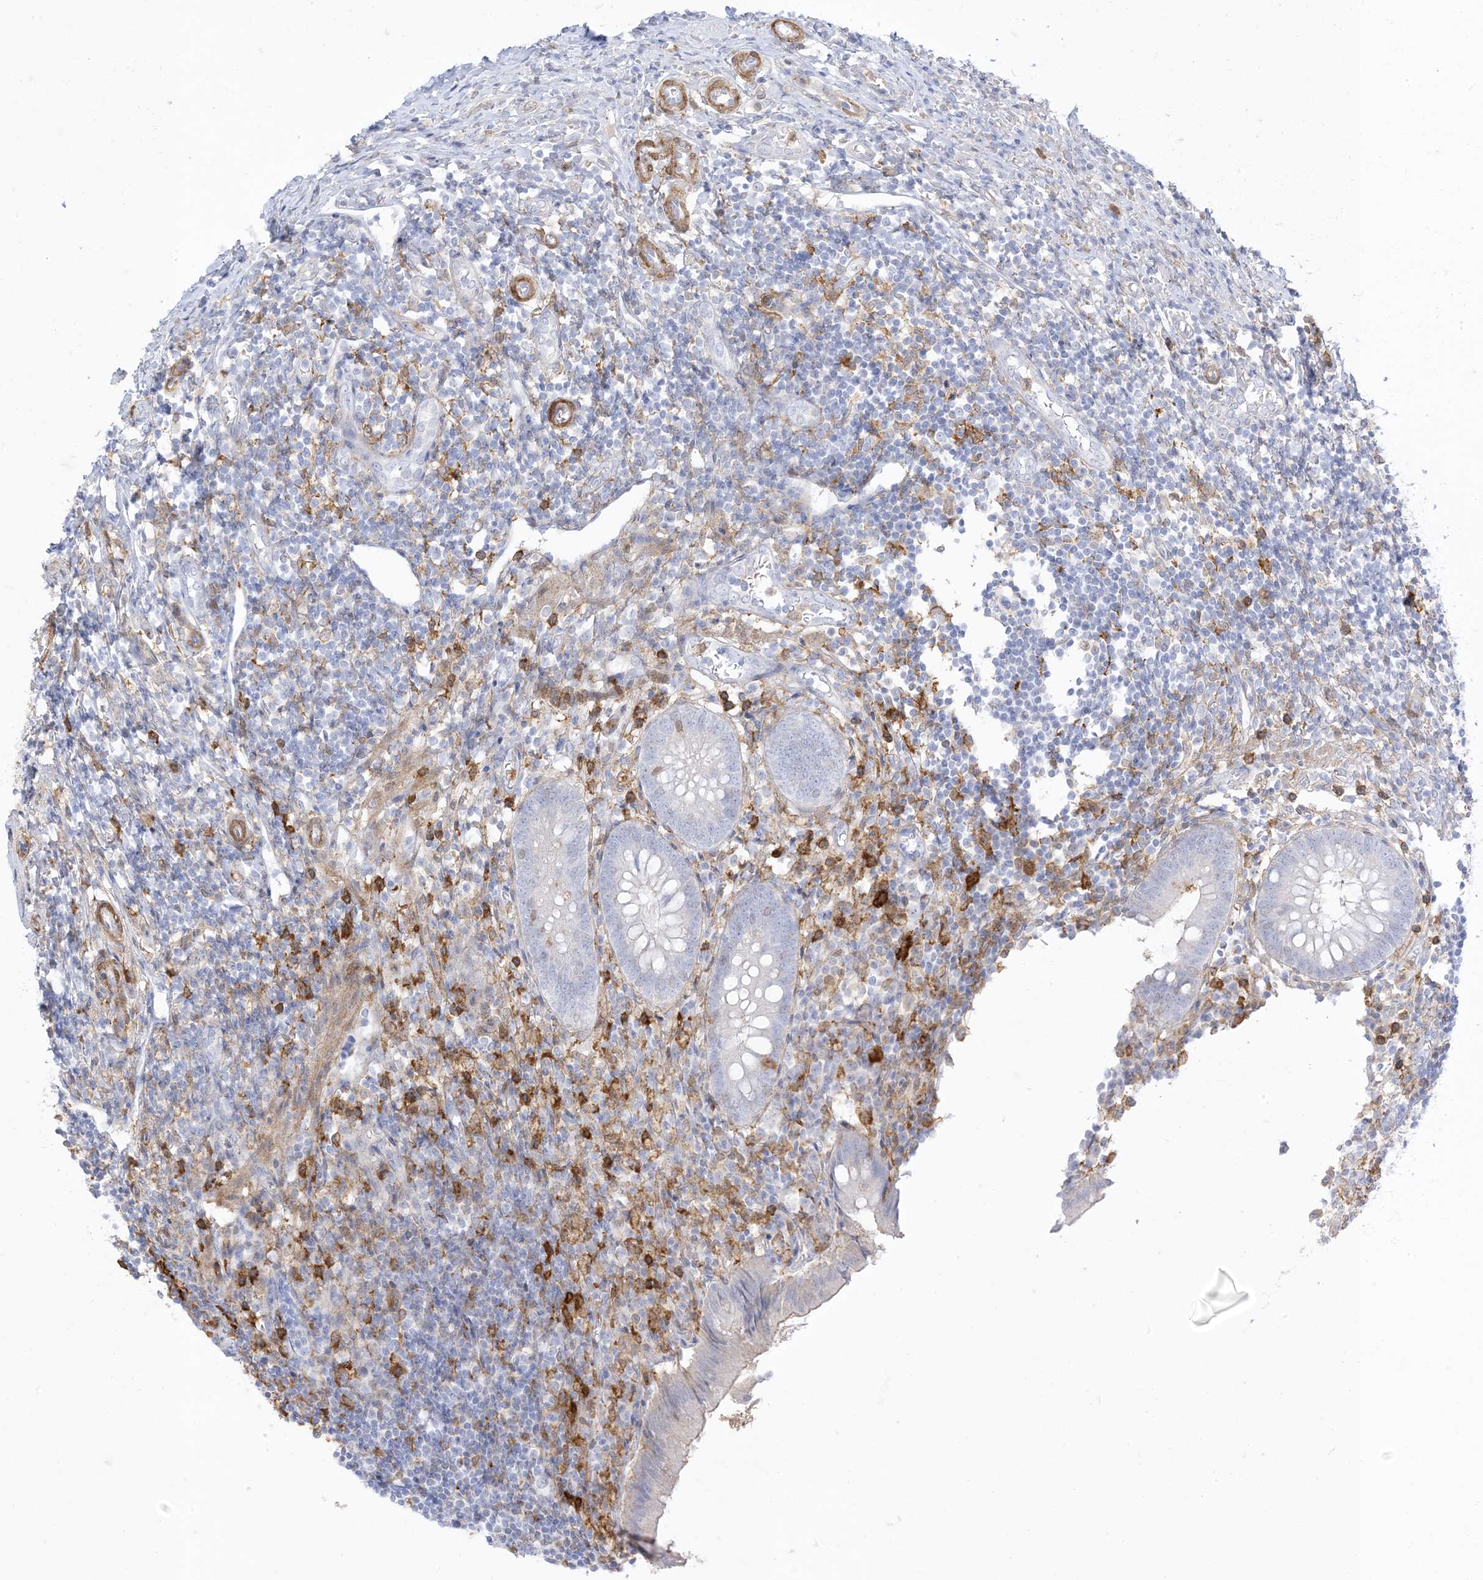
{"staining": {"intensity": "negative", "quantity": "none", "location": "none"}, "tissue": "appendix", "cell_type": "Glandular cells", "image_type": "normal", "snomed": [{"axis": "morphology", "description": "Normal tissue, NOS"}, {"axis": "topography", "description": "Appendix"}], "caption": "The micrograph shows no significant positivity in glandular cells of appendix.", "gene": "GSN", "patient": {"sex": "female", "age": 17}}